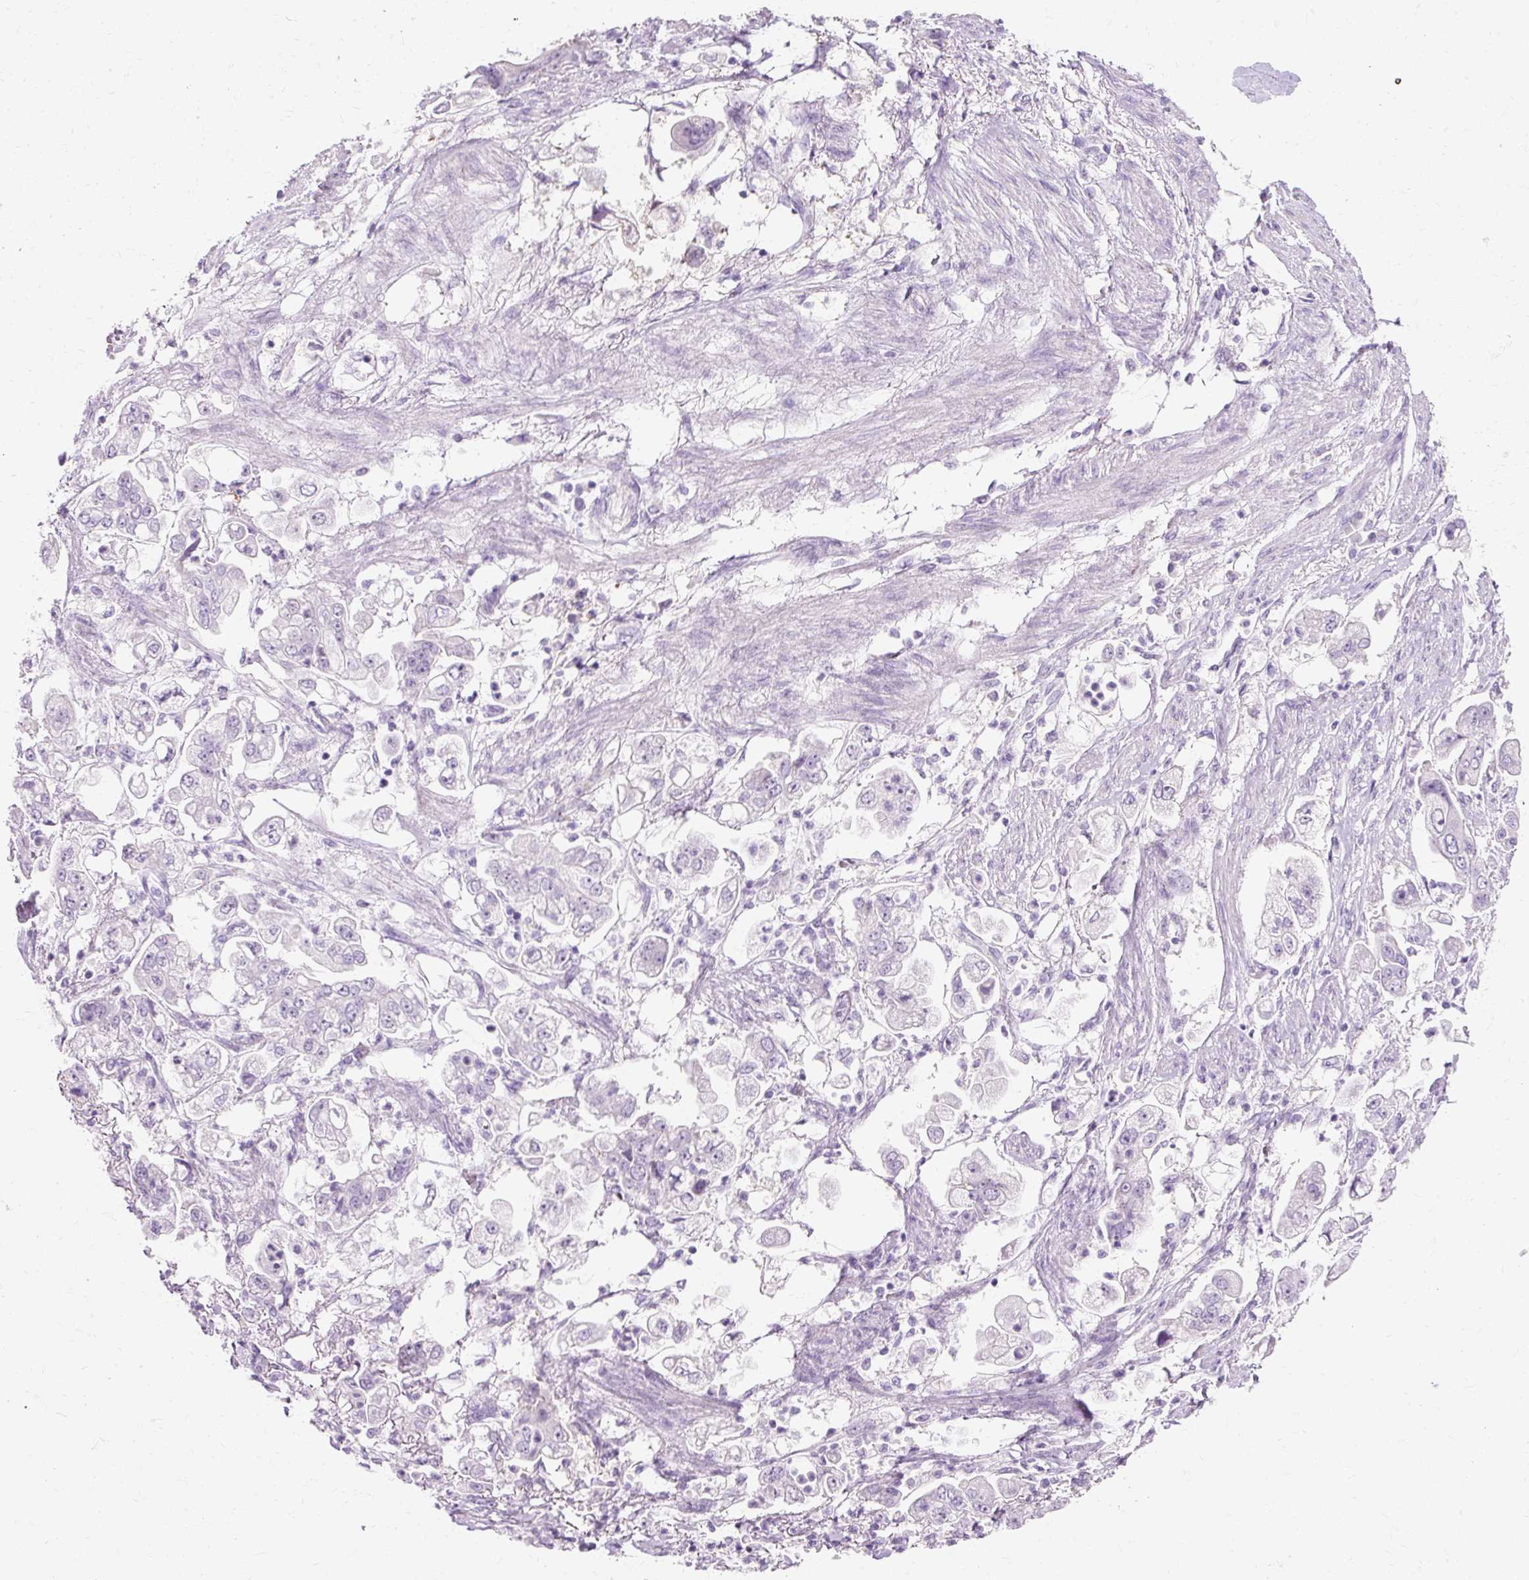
{"staining": {"intensity": "negative", "quantity": "none", "location": "none"}, "tissue": "stomach cancer", "cell_type": "Tumor cells", "image_type": "cancer", "snomed": [{"axis": "morphology", "description": "Adenocarcinoma, NOS"}, {"axis": "topography", "description": "Stomach"}], "caption": "DAB immunohistochemical staining of human adenocarcinoma (stomach) displays no significant positivity in tumor cells.", "gene": "CLDN25", "patient": {"sex": "male", "age": 62}}